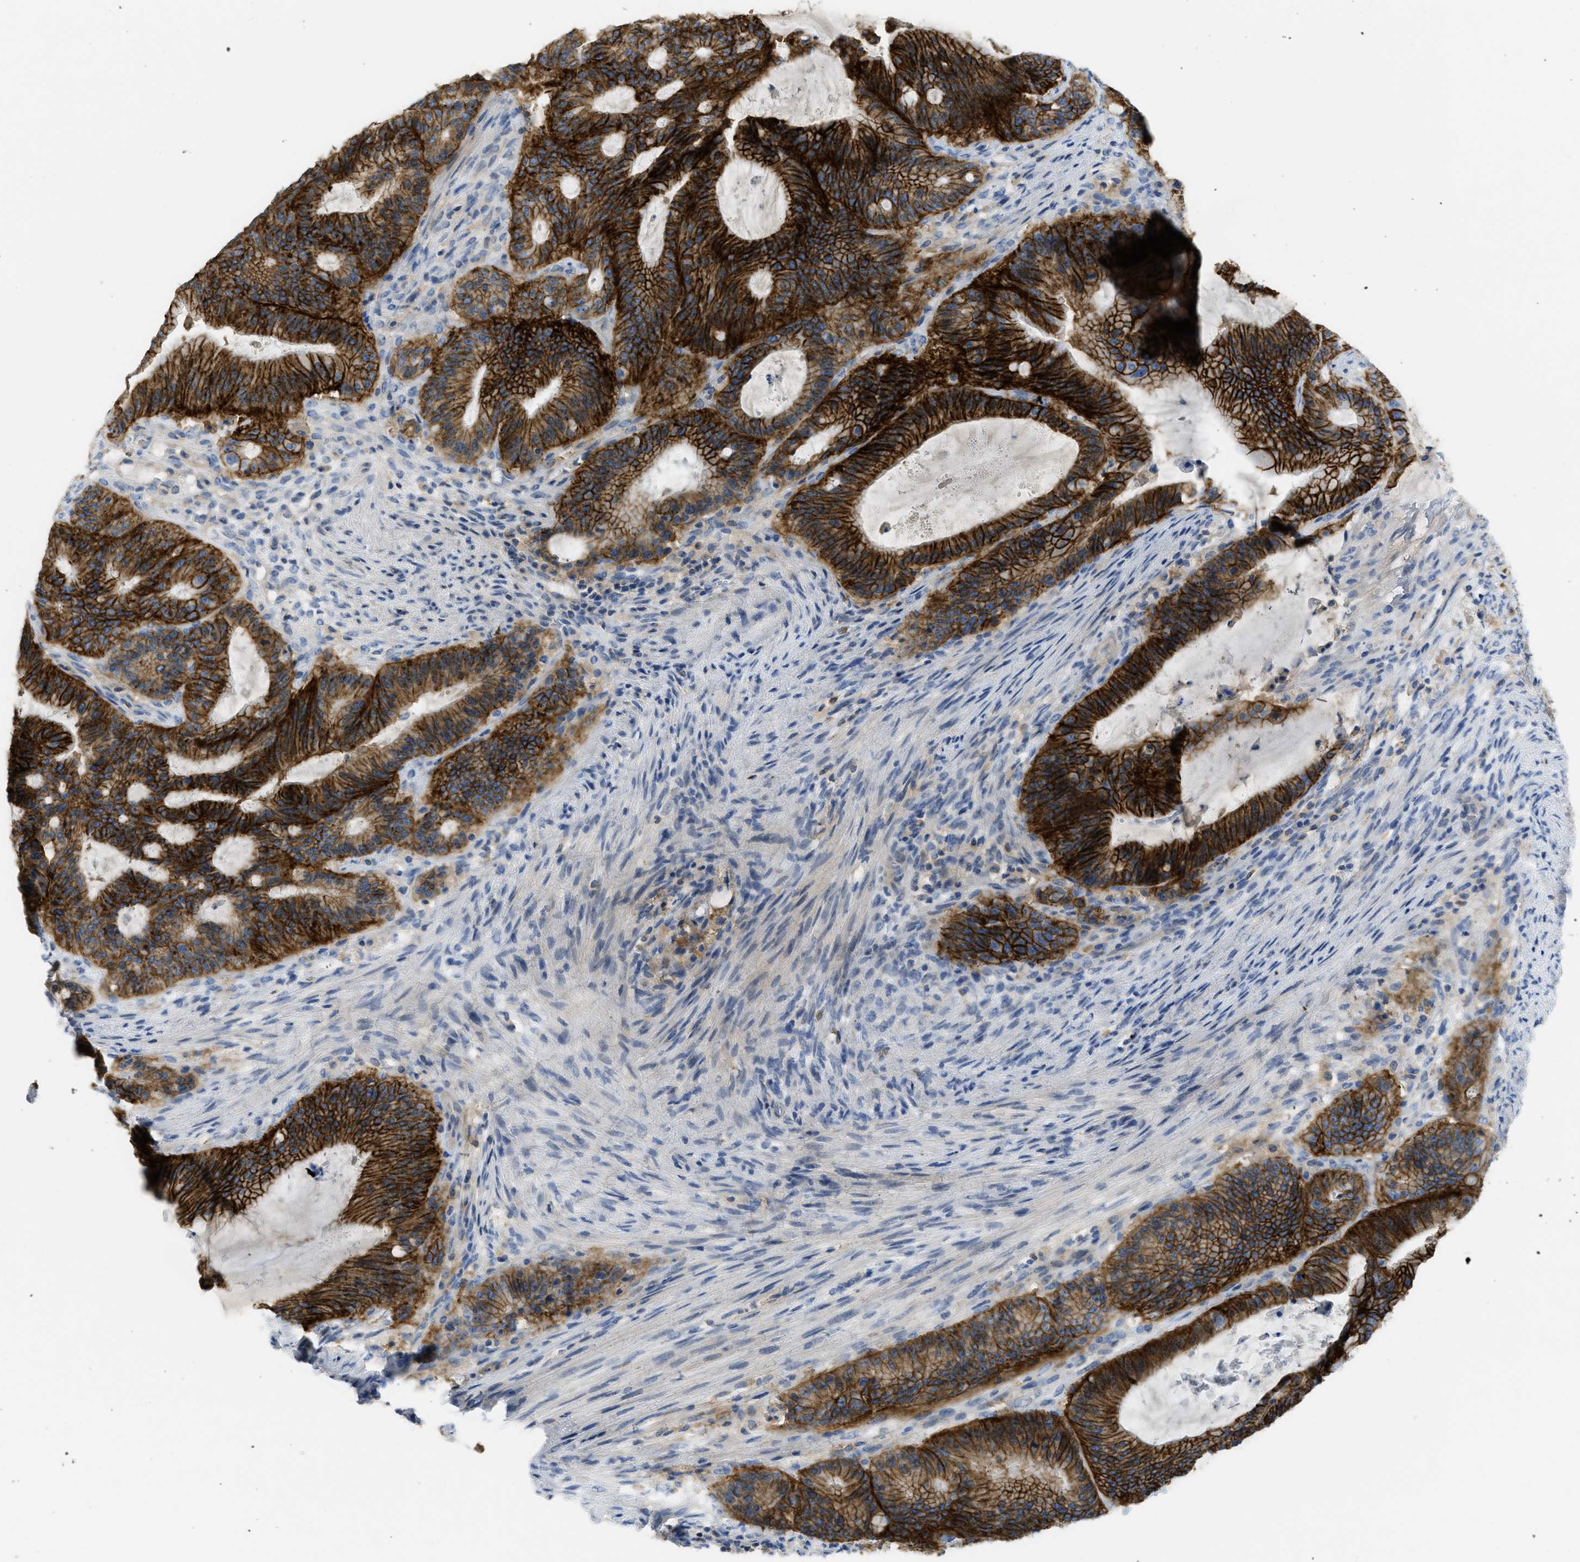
{"staining": {"intensity": "strong", "quantity": ">75%", "location": "cytoplasmic/membranous"}, "tissue": "liver cancer", "cell_type": "Tumor cells", "image_type": "cancer", "snomed": [{"axis": "morphology", "description": "Normal tissue, NOS"}, {"axis": "morphology", "description": "Cholangiocarcinoma"}, {"axis": "topography", "description": "Liver"}, {"axis": "topography", "description": "Peripheral nerve tissue"}], "caption": "A histopathology image of liver cancer stained for a protein demonstrates strong cytoplasmic/membranous brown staining in tumor cells.", "gene": "CNNM4", "patient": {"sex": "female", "age": 73}}